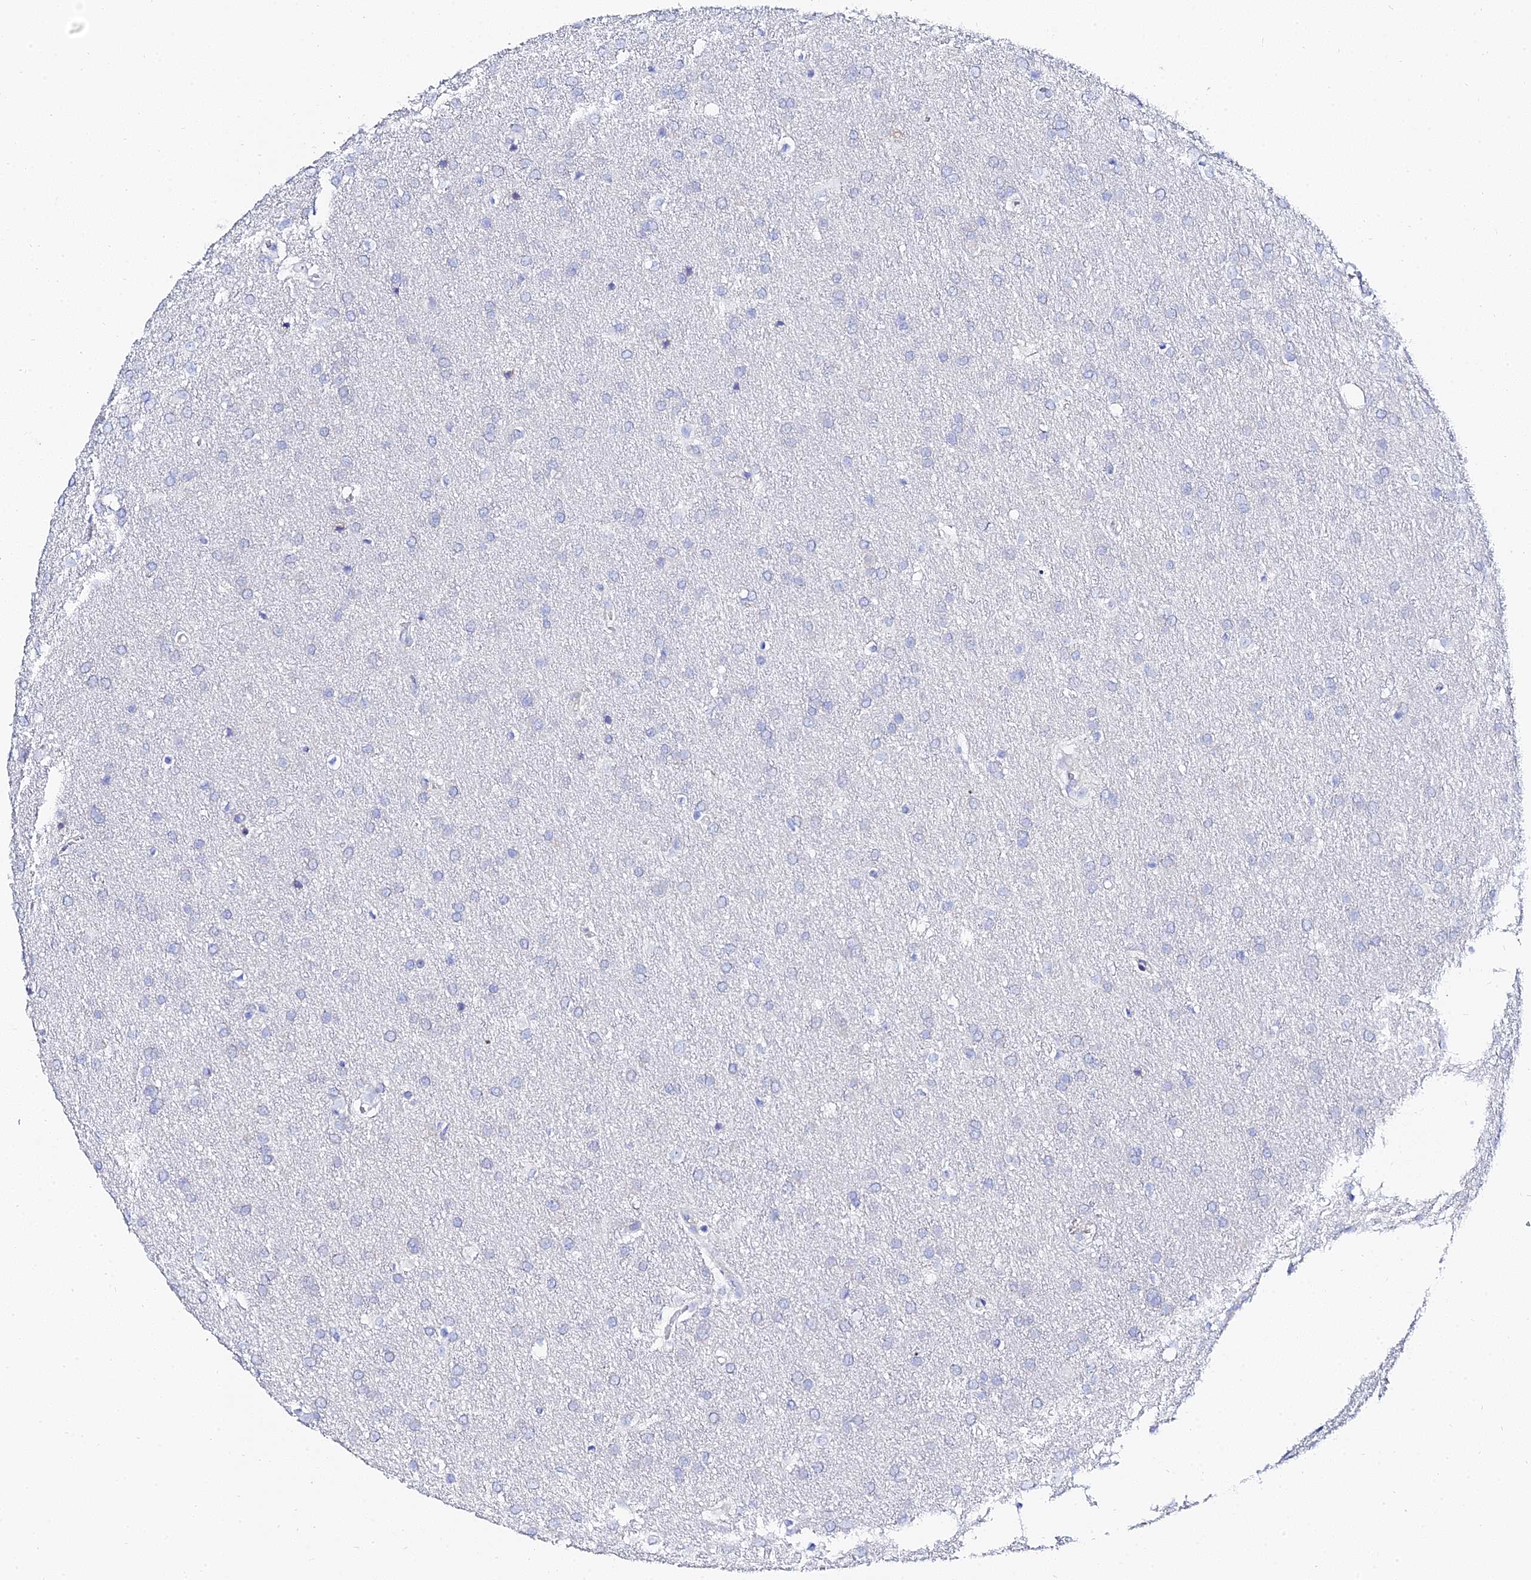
{"staining": {"intensity": "negative", "quantity": "none", "location": "none"}, "tissue": "glioma", "cell_type": "Tumor cells", "image_type": "cancer", "snomed": [{"axis": "morphology", "description": "Glioma, malignant, Low grade"}, {"axis": "topography", "description": "Brain"}], "caption": "Tumor cells are negative for brown protein staining in glioma.", "gene": "PTTG1", "patient": {"sex": "female", "age": 32}}